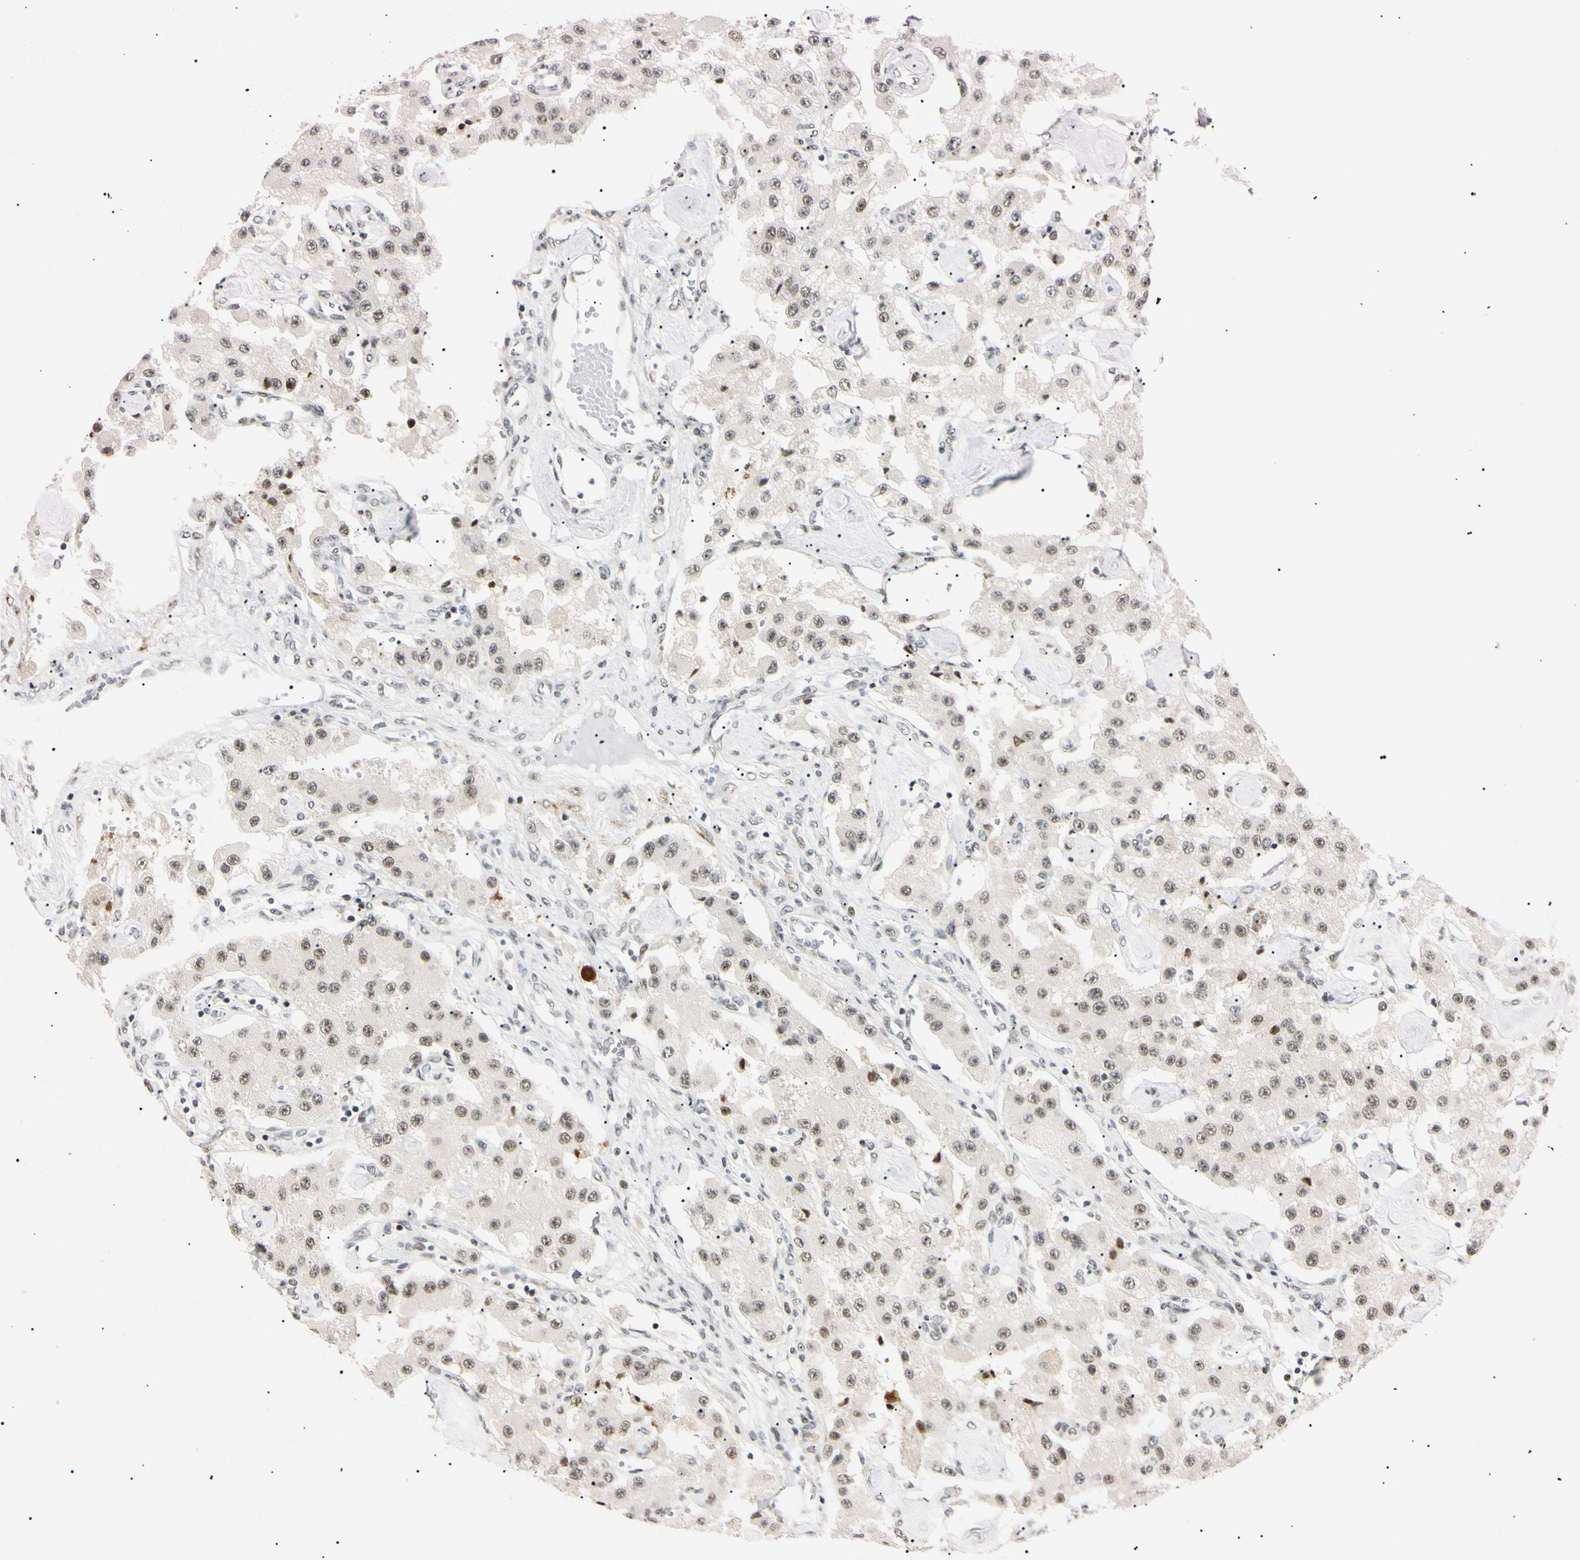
{"staining": {"intensity": "weak", "quantity": ">75%", "location": "nuclear"}, "tissue": "carcinoid", "cell_type": "Tumor cells", "image_type": "cancer", "snomed": [{"axis": "morphology", "description": "Carcinoid, malignant, NOS"}, {"axis": "topography", "description": "Pancreas"}], "caption": "The image shows staining of carcinoid, revealing weak nuclear protein staining (brown color) within tumor cells.", "gene": "ZNF134", "patient": {"sex": "male", "age": 41}}